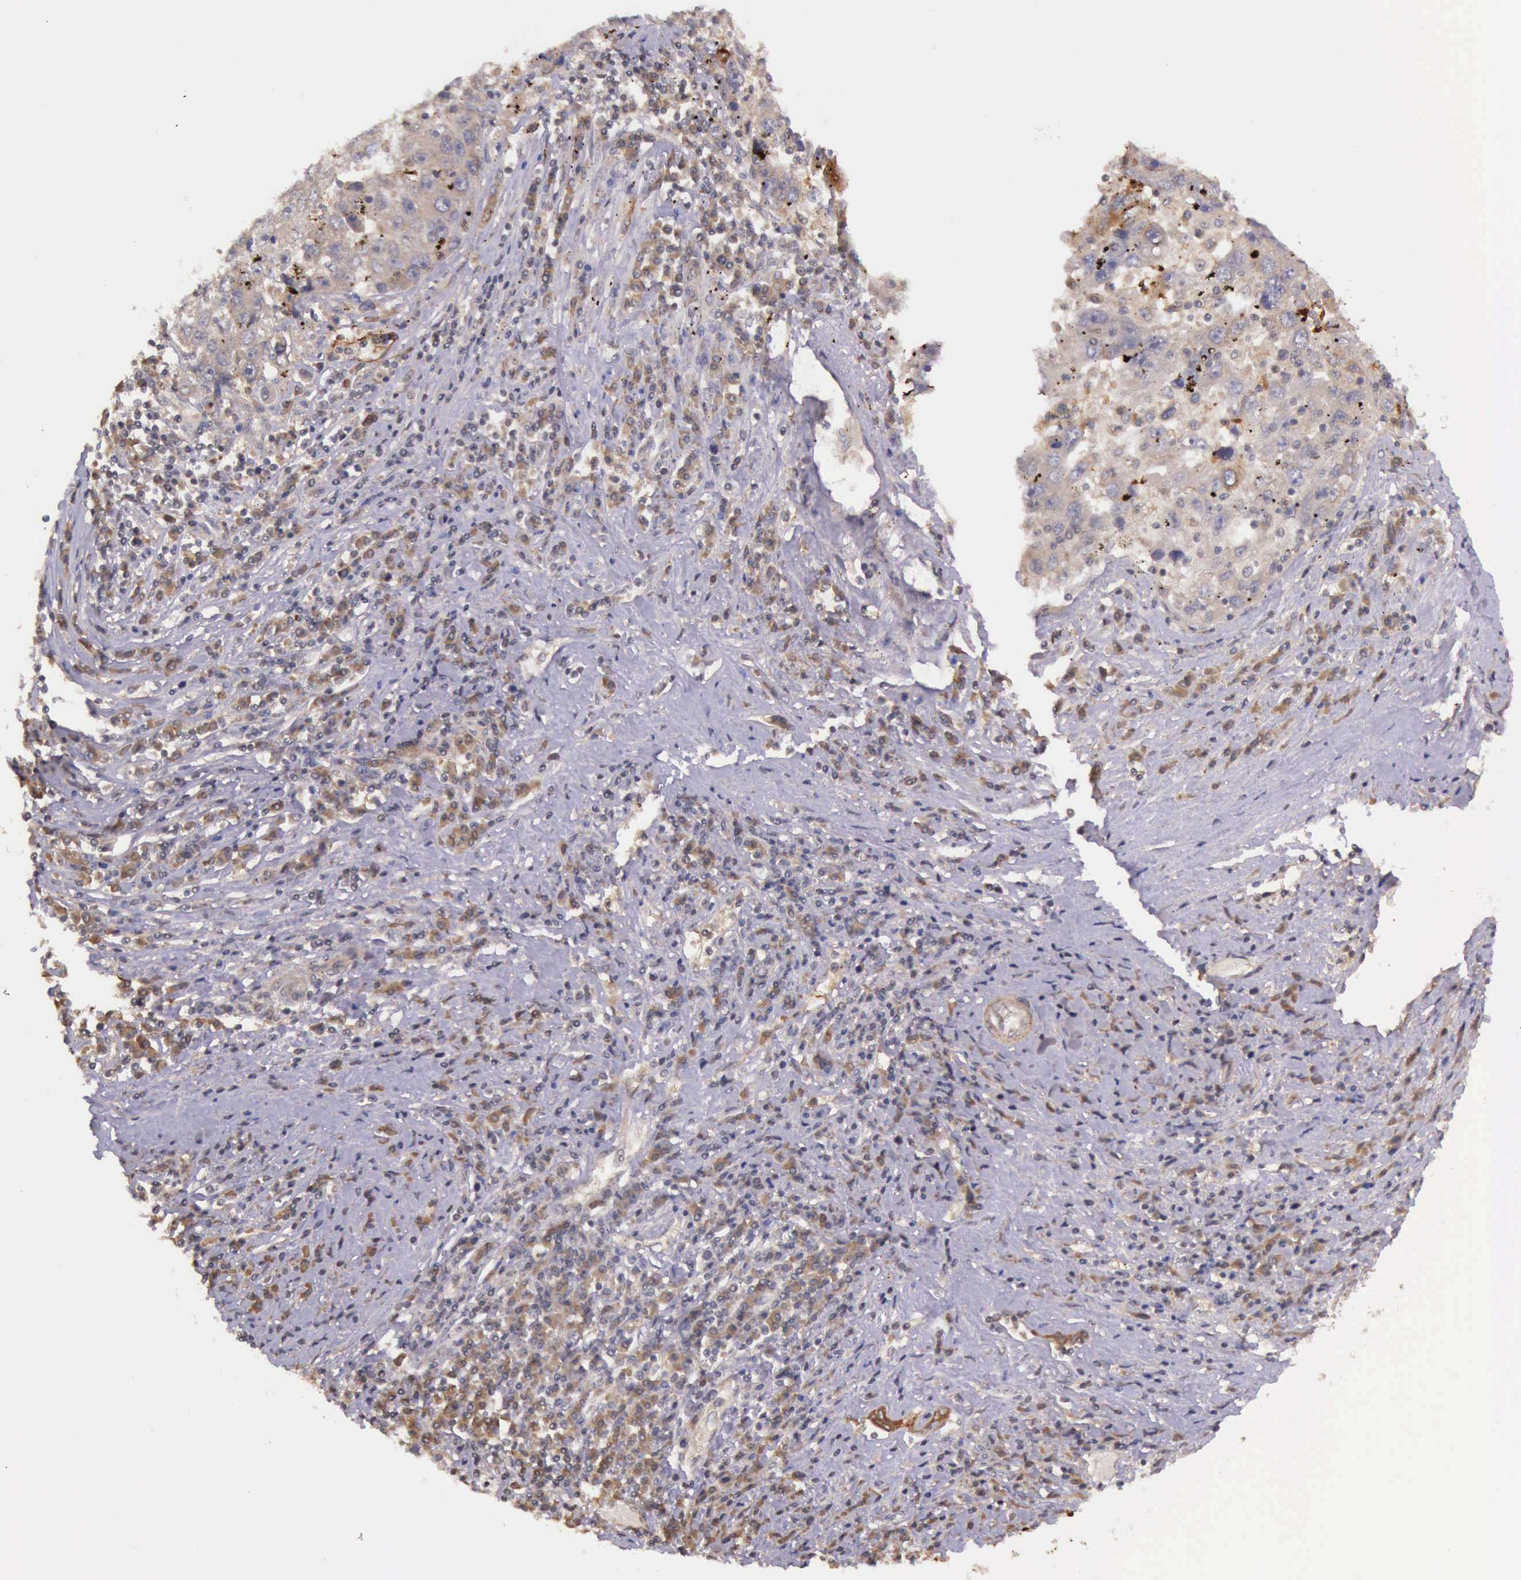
{"staining": {"intensity": "moderate", "quantity": ">75%", "location": "cytoplasmic/membranous"}, "tissue": "liver cancer", "cell_type": "Tumor cells", "image_type": "cancer", "snomed": [{"axis": "morphology", "description": "Carcinoma, Hepatocellular, NOS"}, {"axis": "topography", "description": "Liver"}], "caption": "Immunohistochemical staining of hepatocellular carcinoma (liver) reveals moderate cytoplasmic/membranous protein staining in approximately >75% of tumor cells.", "gene": "PRICKLE3", "patient": {"sex": "male", "age": 49}}